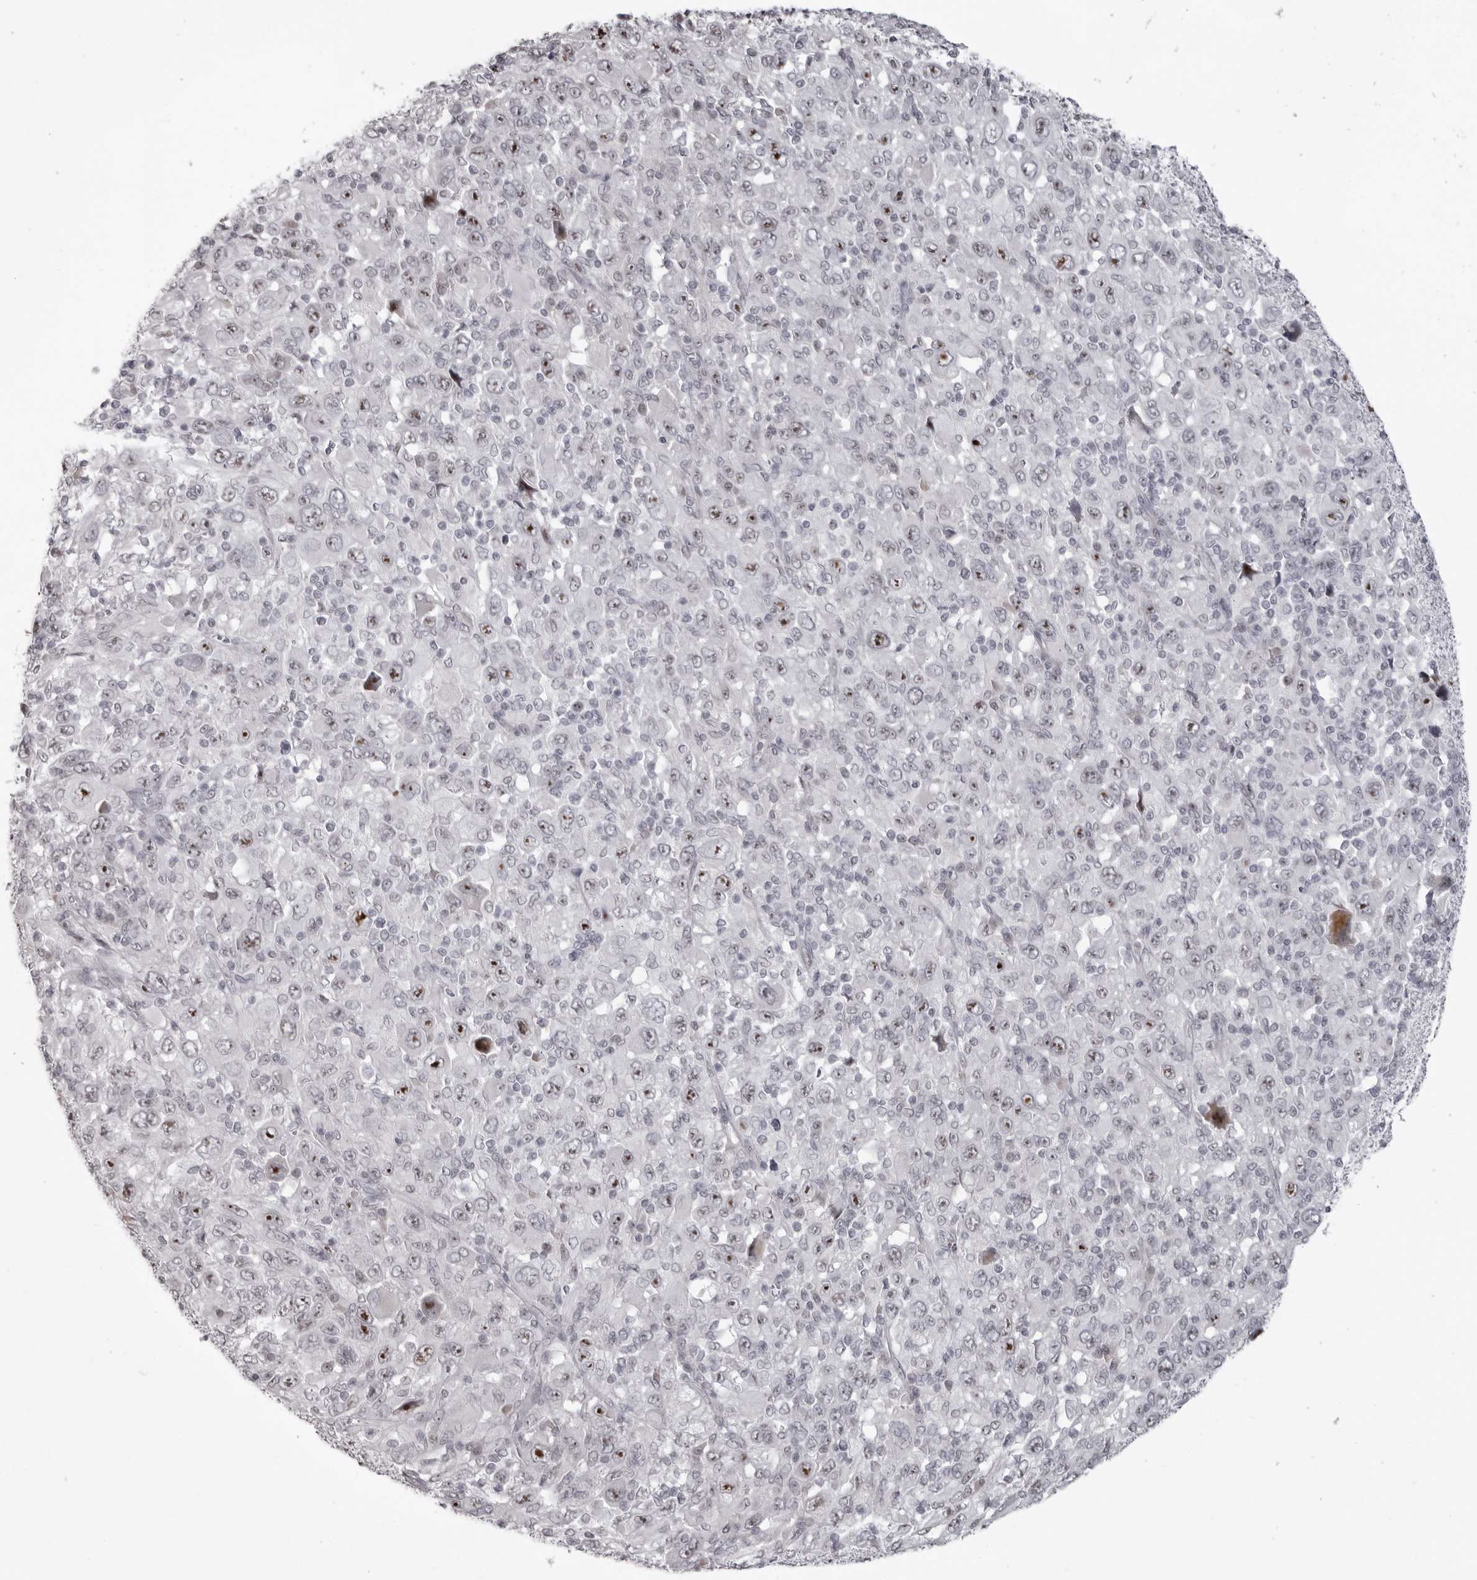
{"staining": {"intensity": "strong", "quantity": "<25%", "location": "nuclear"}, "tissue": "melanoma", "cell_type": "Tumor cells", "image_type": "cancer", "snomed": [{"axis": "morphology", "description": "Malignant melanoma, Metastatic site"}, {"axis": "topography", "description": "Skin"}], "caption": "Human malignant melanoma (metastatic site) stained with a protein marker shows strong staining in tumor cells.", "gene": "HELZ", "patient": {"sex": "female", "age": 56}}